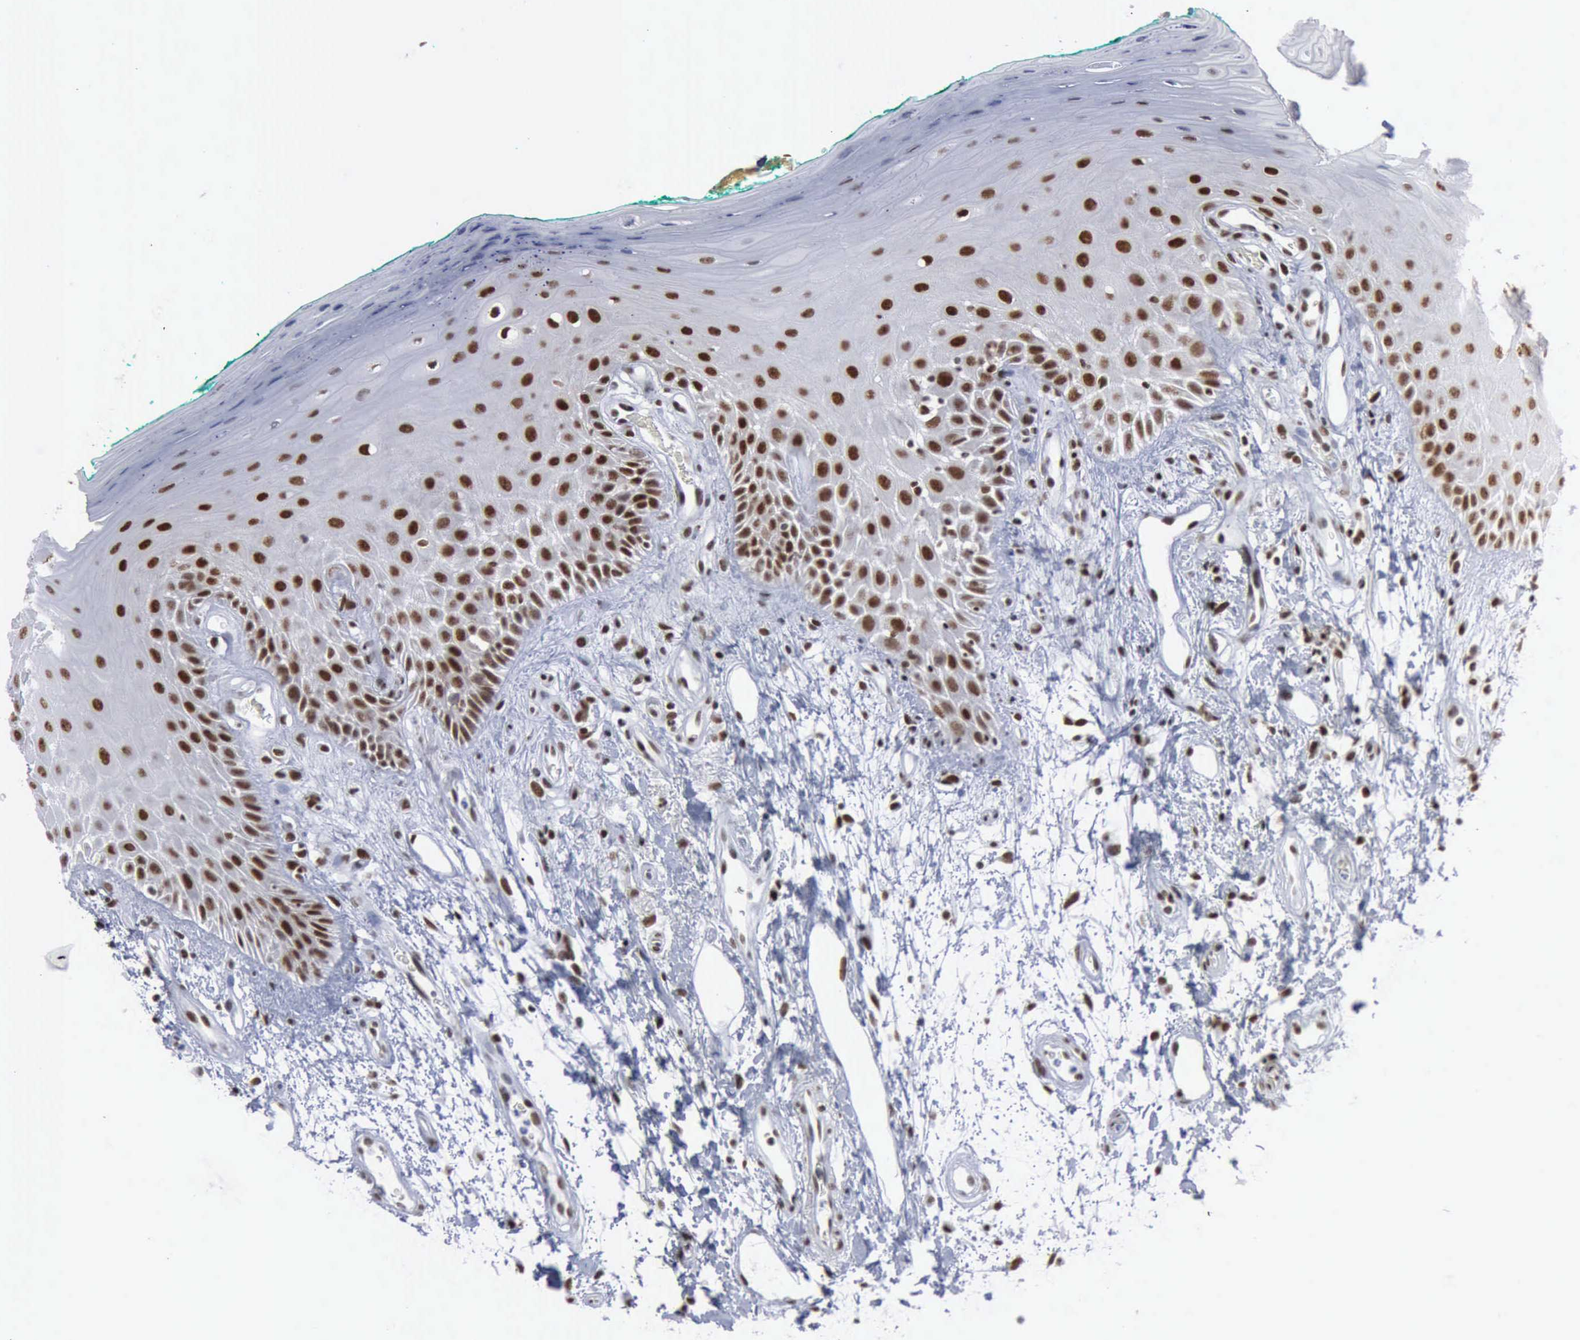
{"staining": {"intensity": "strong", "quantity": ">75%", "location": "nuclear"}, "tissue": "oral mucosa", "cell_type": "Squamous epithelial cells", "image_type": "normal", "snomed": [{"axis": "morphology", "description": "Normal tissue, NOS"}, {"axis": "morphology", "description": "Squamous cell carcinoma, NOS"}, {"axis": "topography", "description": "Skeletal muscle"}, {"axis": "topography", "description": "Oral tissue"}, {"axis": "topography", "description": "Head-Neck"}], "caption": "A high amount of strong nuclear staining is present in about >75% of squamous epithelial cells in normal oral mucosa. The protein of interest is shown in brown color, while the nuclei are stained blue.", "gene": "XPA", "patient": {"sex": "female", "age": 84}}